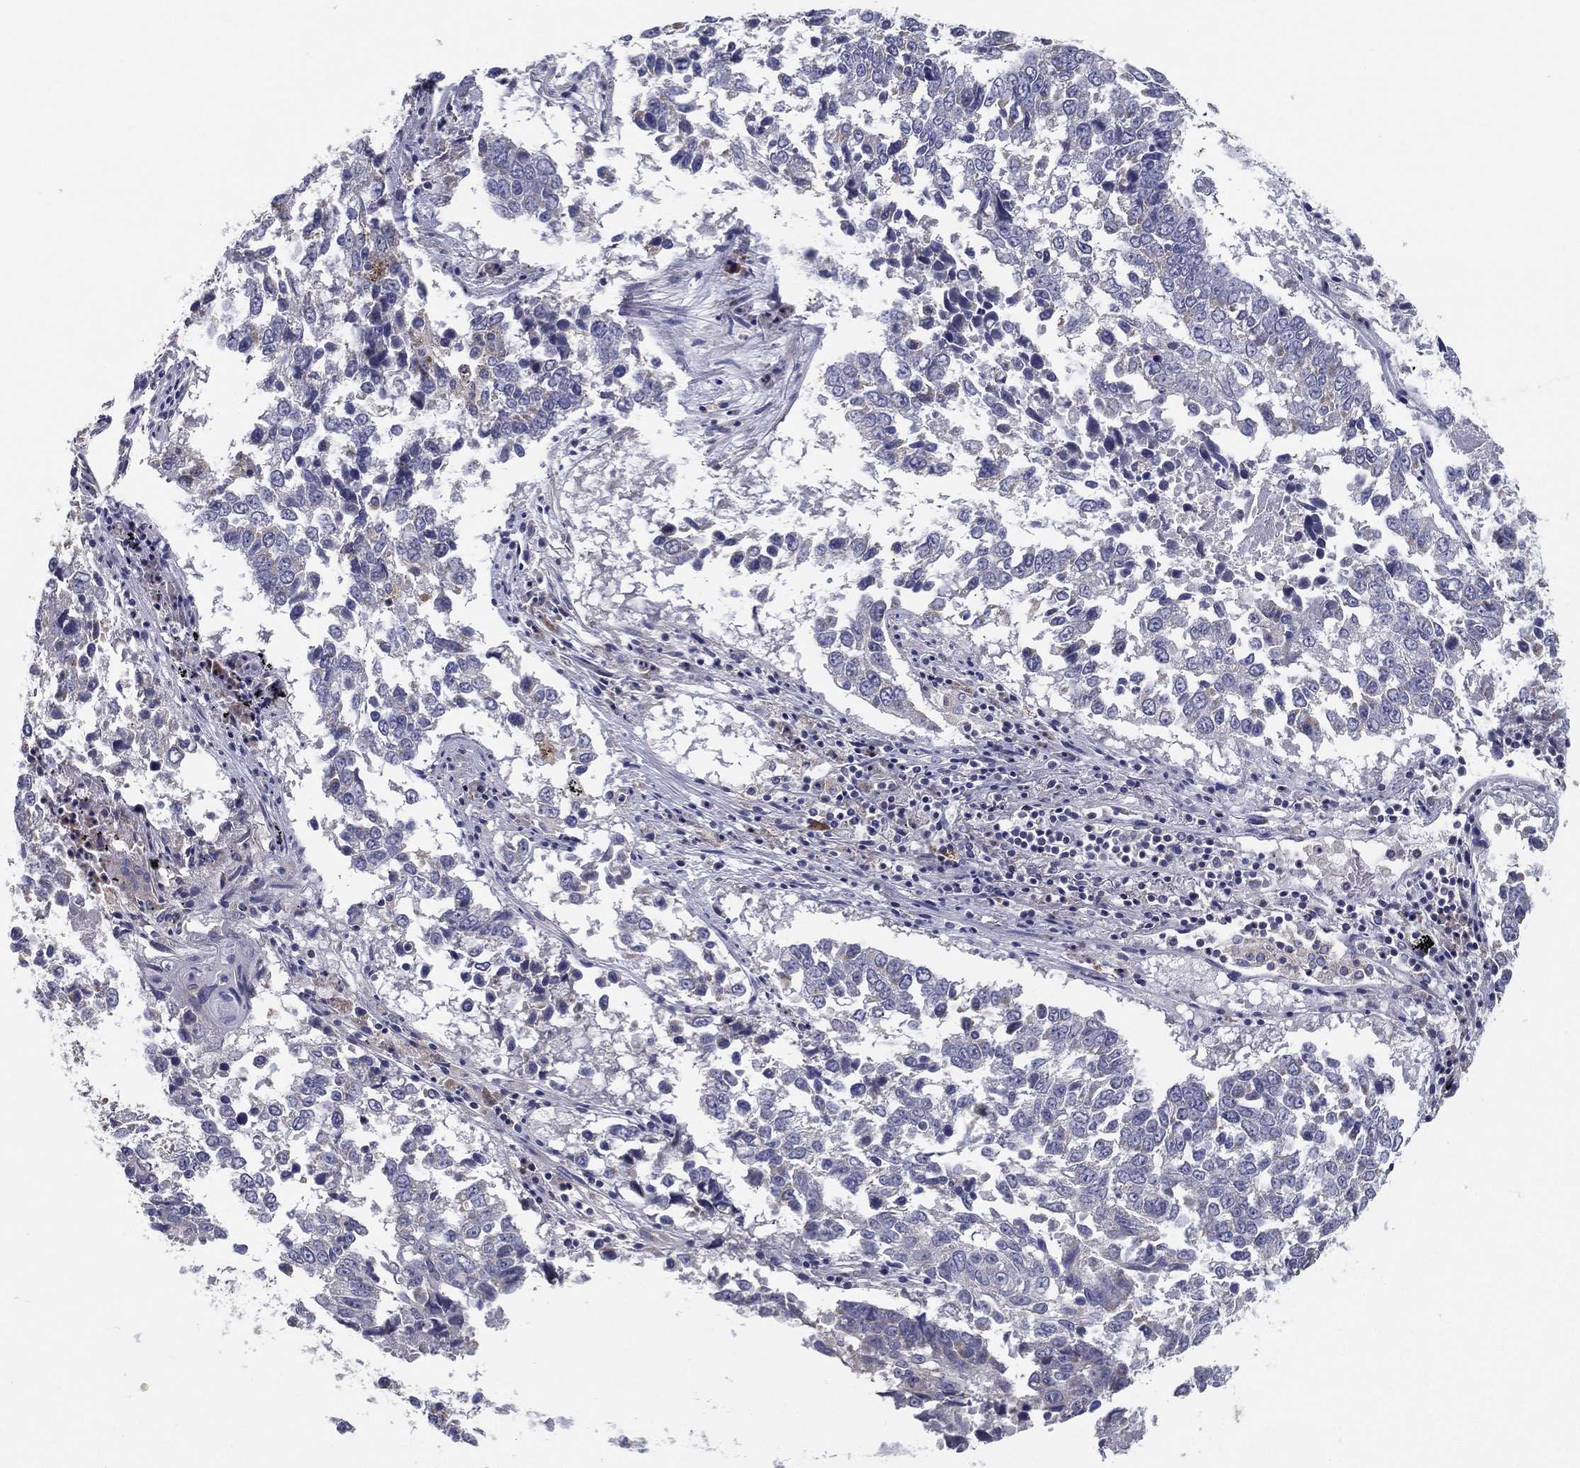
{"staining": {"intensity": "negative", "quantity": "none", "location": "none"}, "tissue": "lung cancer", "cell_type": "Tumor cells", "image_type": "cancer", "snomed": [{"axis": "morphology", "description": "Squamous cell carcinoma, NOS"}, {"axis": "topography", "description": "Lung"}], "caption": "IHC micrograph of neoplastic tissue: lung squamous cell carcinoma stained with DAB (3,3'-diaminobenzidine) reveals no significant protein positivity in tumor cells.", "gene": "PCSK1", "patient": {"sex": "male", "age": 82}}